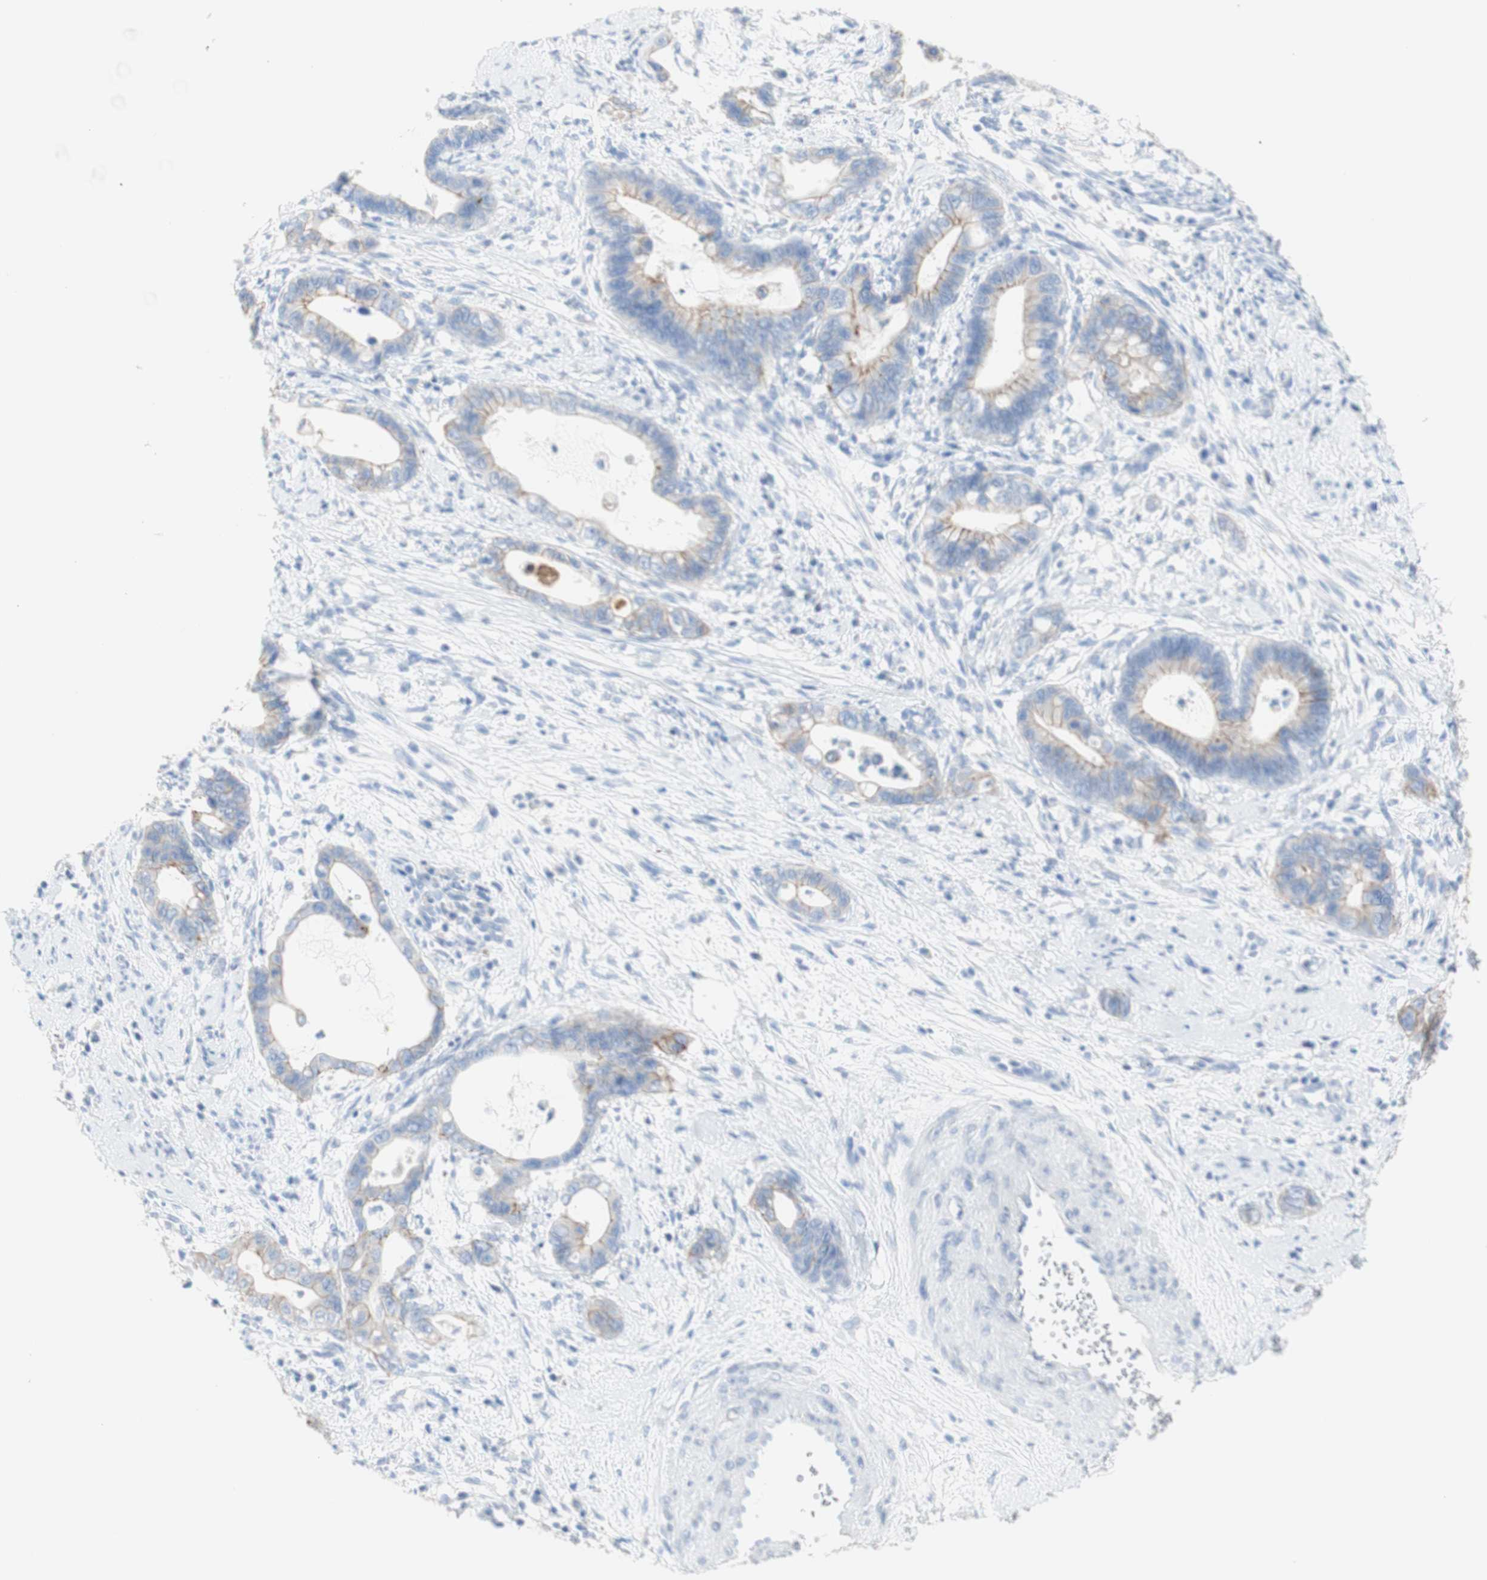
{"staining": {"intensity": "moderate", "quantity": "25%-75%", "location": "cytoplasmic/membranous"}, "tissue": "cervical cancer", "cell_type": "Tumor cells", "image_type": "cancer", "snomed": [{"axis": "morphology", "description": "Adenocarcinoma, NOS"}, {"axis": "topography", "description": "Cervix"}], "caption": "Immunohistochemical staining of human adenocarcinoma (cervical) exhibits medium levels of moderate cytoplasmic/membranous protein positivity in approximately 25%-75% of tumor cells.", "gene": "DSC2", "patient": {"sex": "female", "age": 44}}